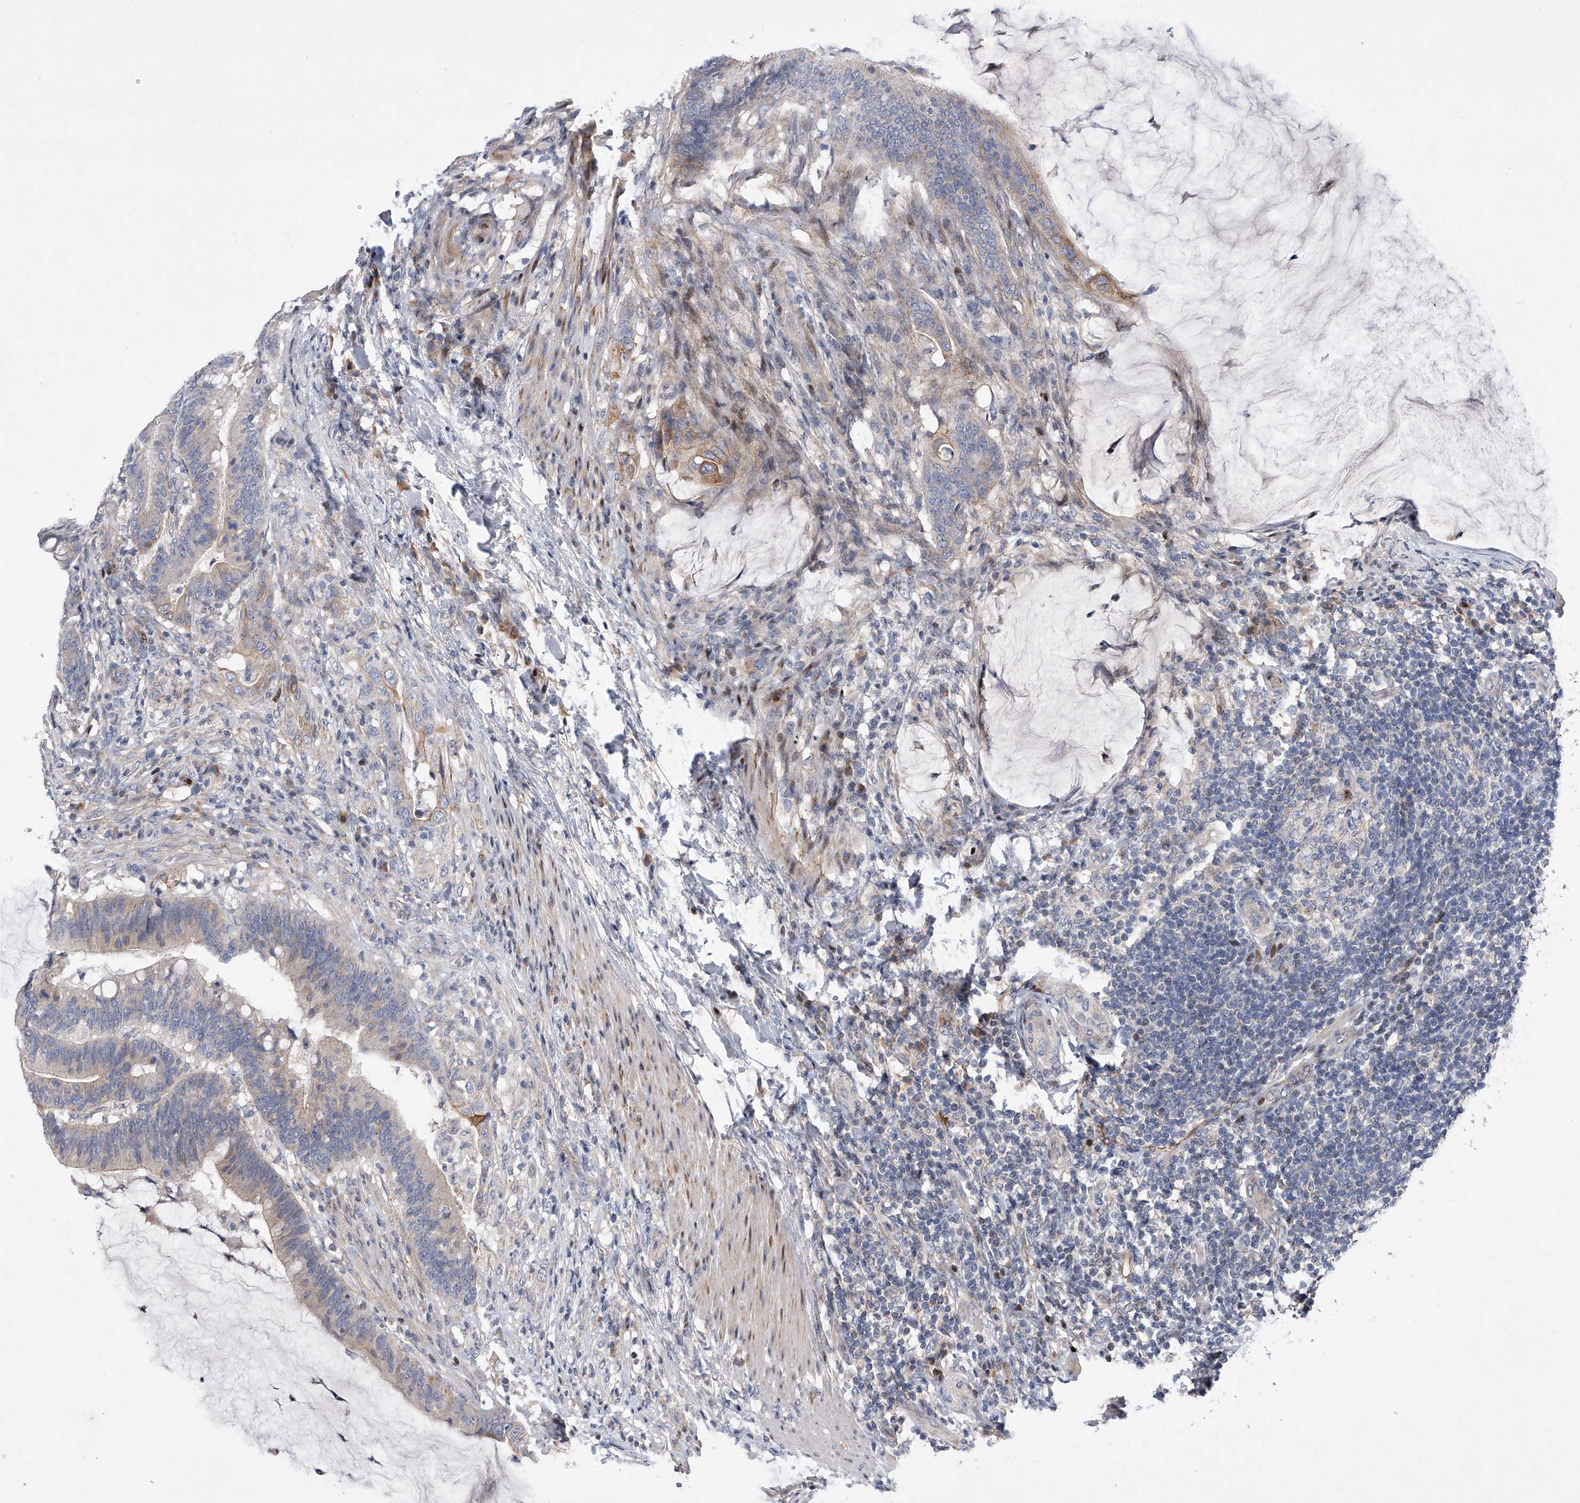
{"staining": {"intensity": "weak", "quantity": "<25%", "location": "cytoplasmic/membranous"}, "tissue": "colorectal cancer", "cell_type": "Tumor cells", "image_type": "cancer", "snomed": [{"axis": "morphology", "description": "Adenocarcinoma, NOS"}, {"axis": "topography", "description": "Colon"}], "caption": "The photomicrograph shows no significant staining in tumor cells of colorectal cancer.", "gene": "CDH12", "patient": {"sex": "female", "age": 66}}